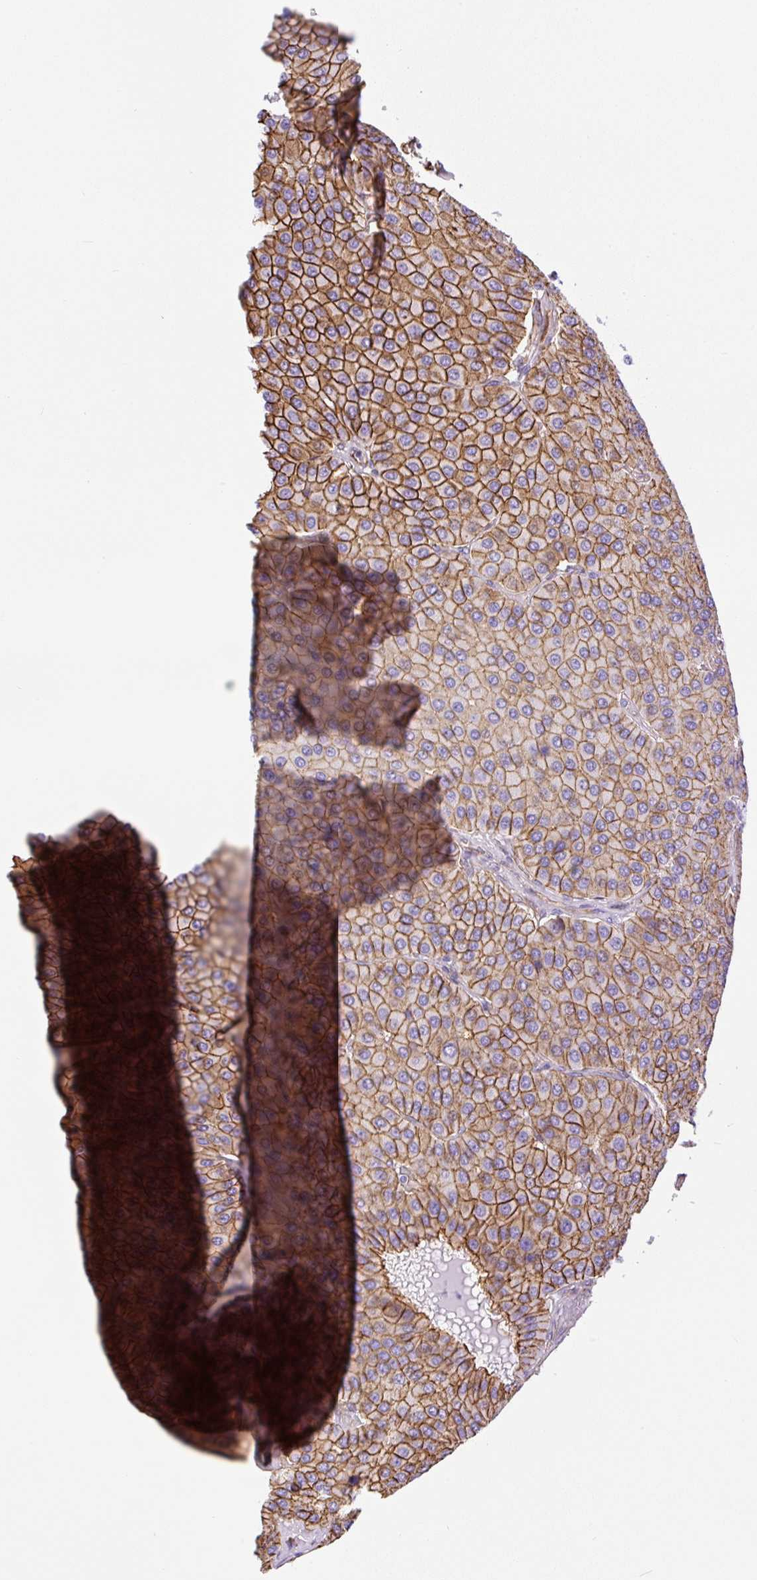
{"staining": {"intensity": "moderate", "quantity": ">75%", "location": "cytoplasmic/membranous"}, "tissue": "parathyroid gland", "cell_type": "Glandular cells", "image_type": "normal", "snomed": [{"axis": "morphology", "description": "Normal tissue, NOS"}, {"axis": "morphology", "description": "Adenoma, NOS"}, {"axis": "topography", "description": "Parathyroid gland"}], "caption": "This histopathology image reveals immunohistochemistry staining of benign parathyroid gland, with medium moderate cytoplasmic/membranous positivity in approximately >75% of glandular cells.", "gene": "MYO5C", "patient": {"sex": "female", "age": 86}}